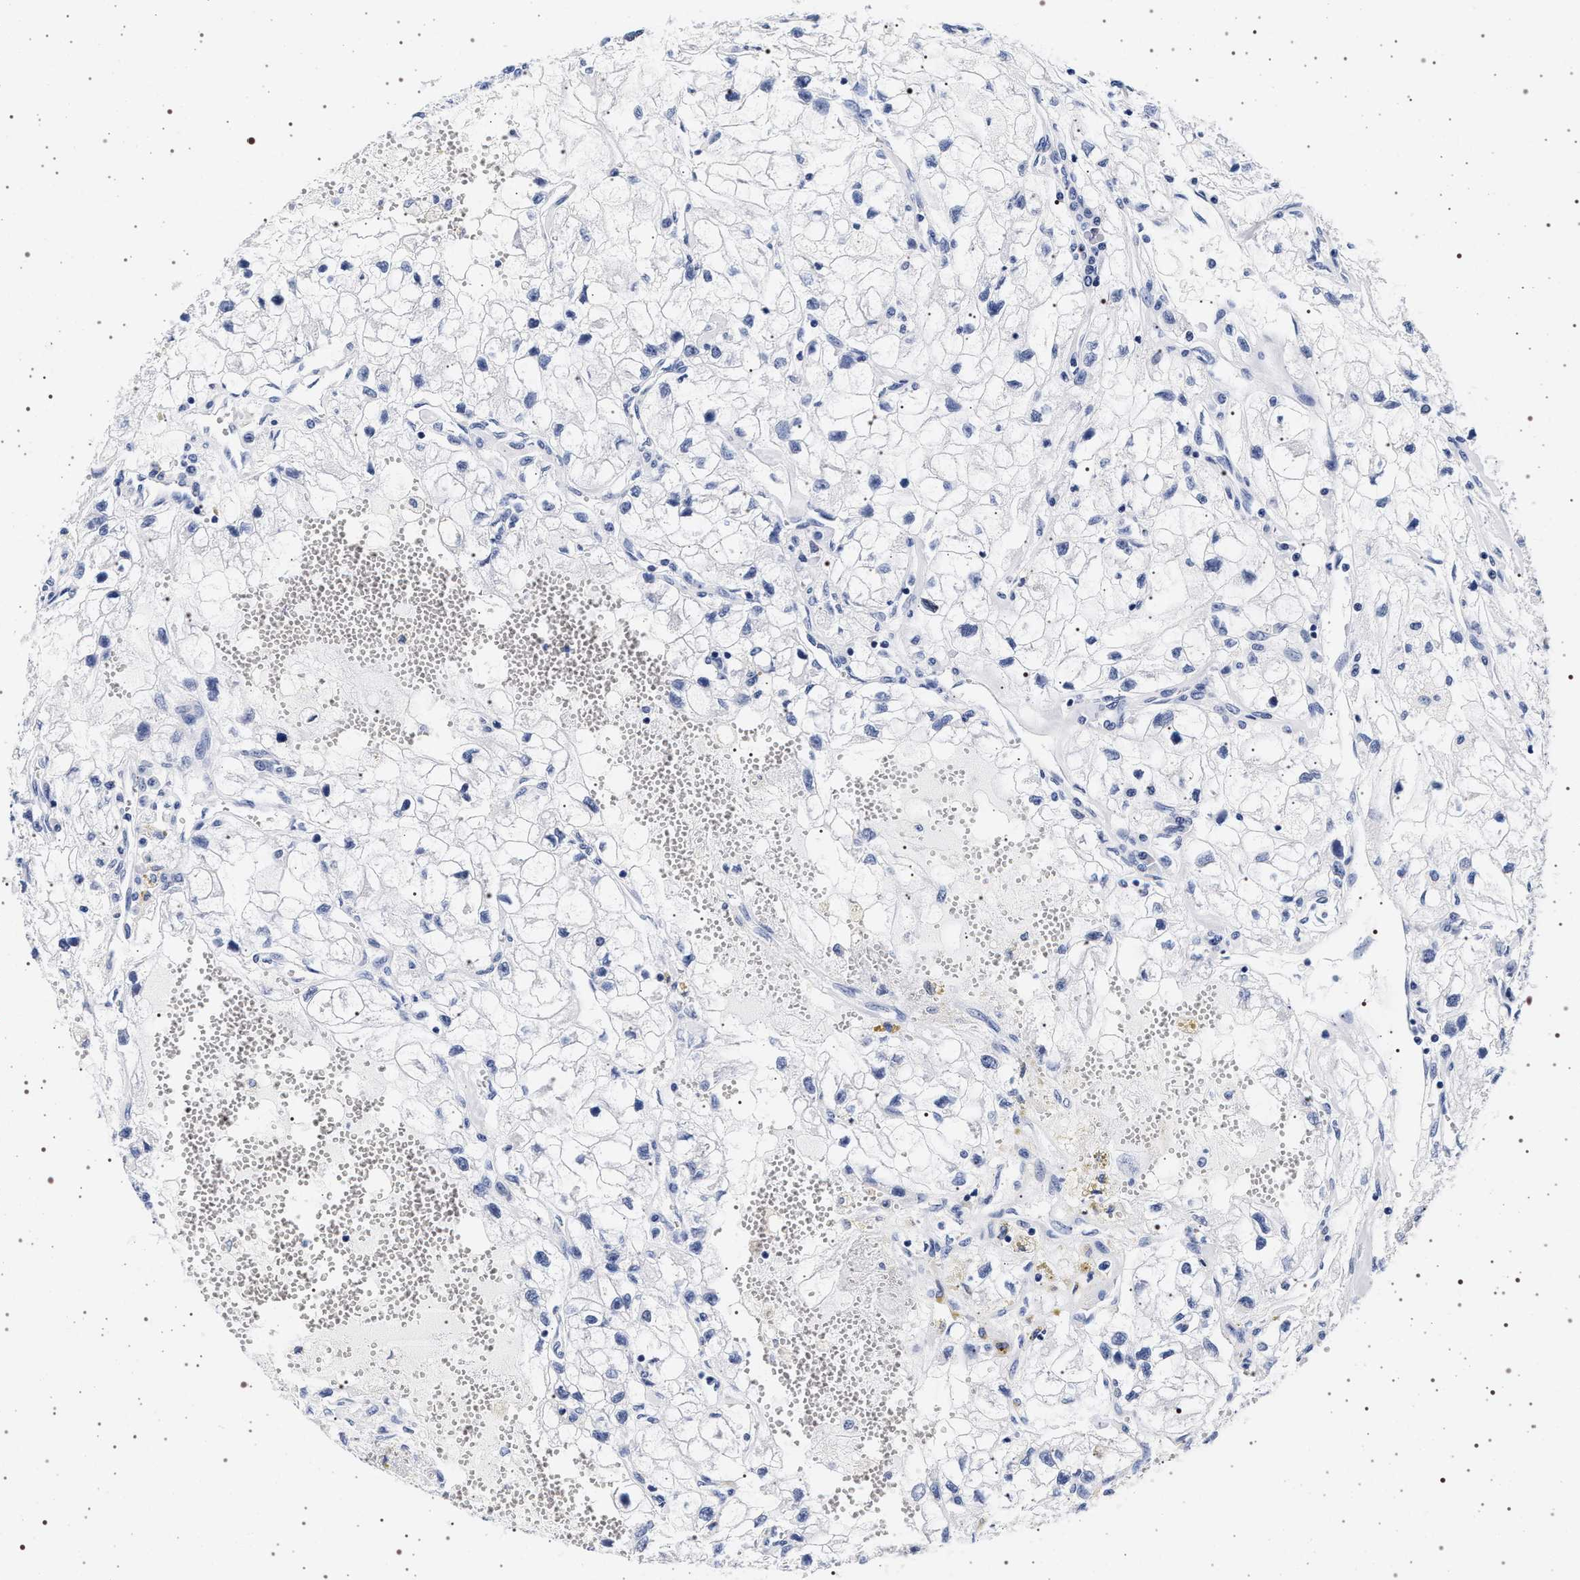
{"staining": {"intensity": "negative", "quantity": "none", "location": "none"}, "tissue": "renal cancer", "cell_type": "Tumor cells", "image_type": "cancer", "snomed": [{"axis": "morphology", "description": "Adenocarcinoma, NOS"}, {"axis": "topography", "description": "Kidney"}], "caption": "High magnification brightfield microscopy of renal adenocarcinoma stained with DAB (3,3'-diaminobenzidine) (brown) and counterstained with hematoxylin (blue): tumor cells show no significant expression. (DAB (3,3'-diaminobenzidine) immunohistochemistry visualized using brightfield microscopy, high magnification).", "gene": "SYN1", "patient": {"sex": "female", "age": 70}}